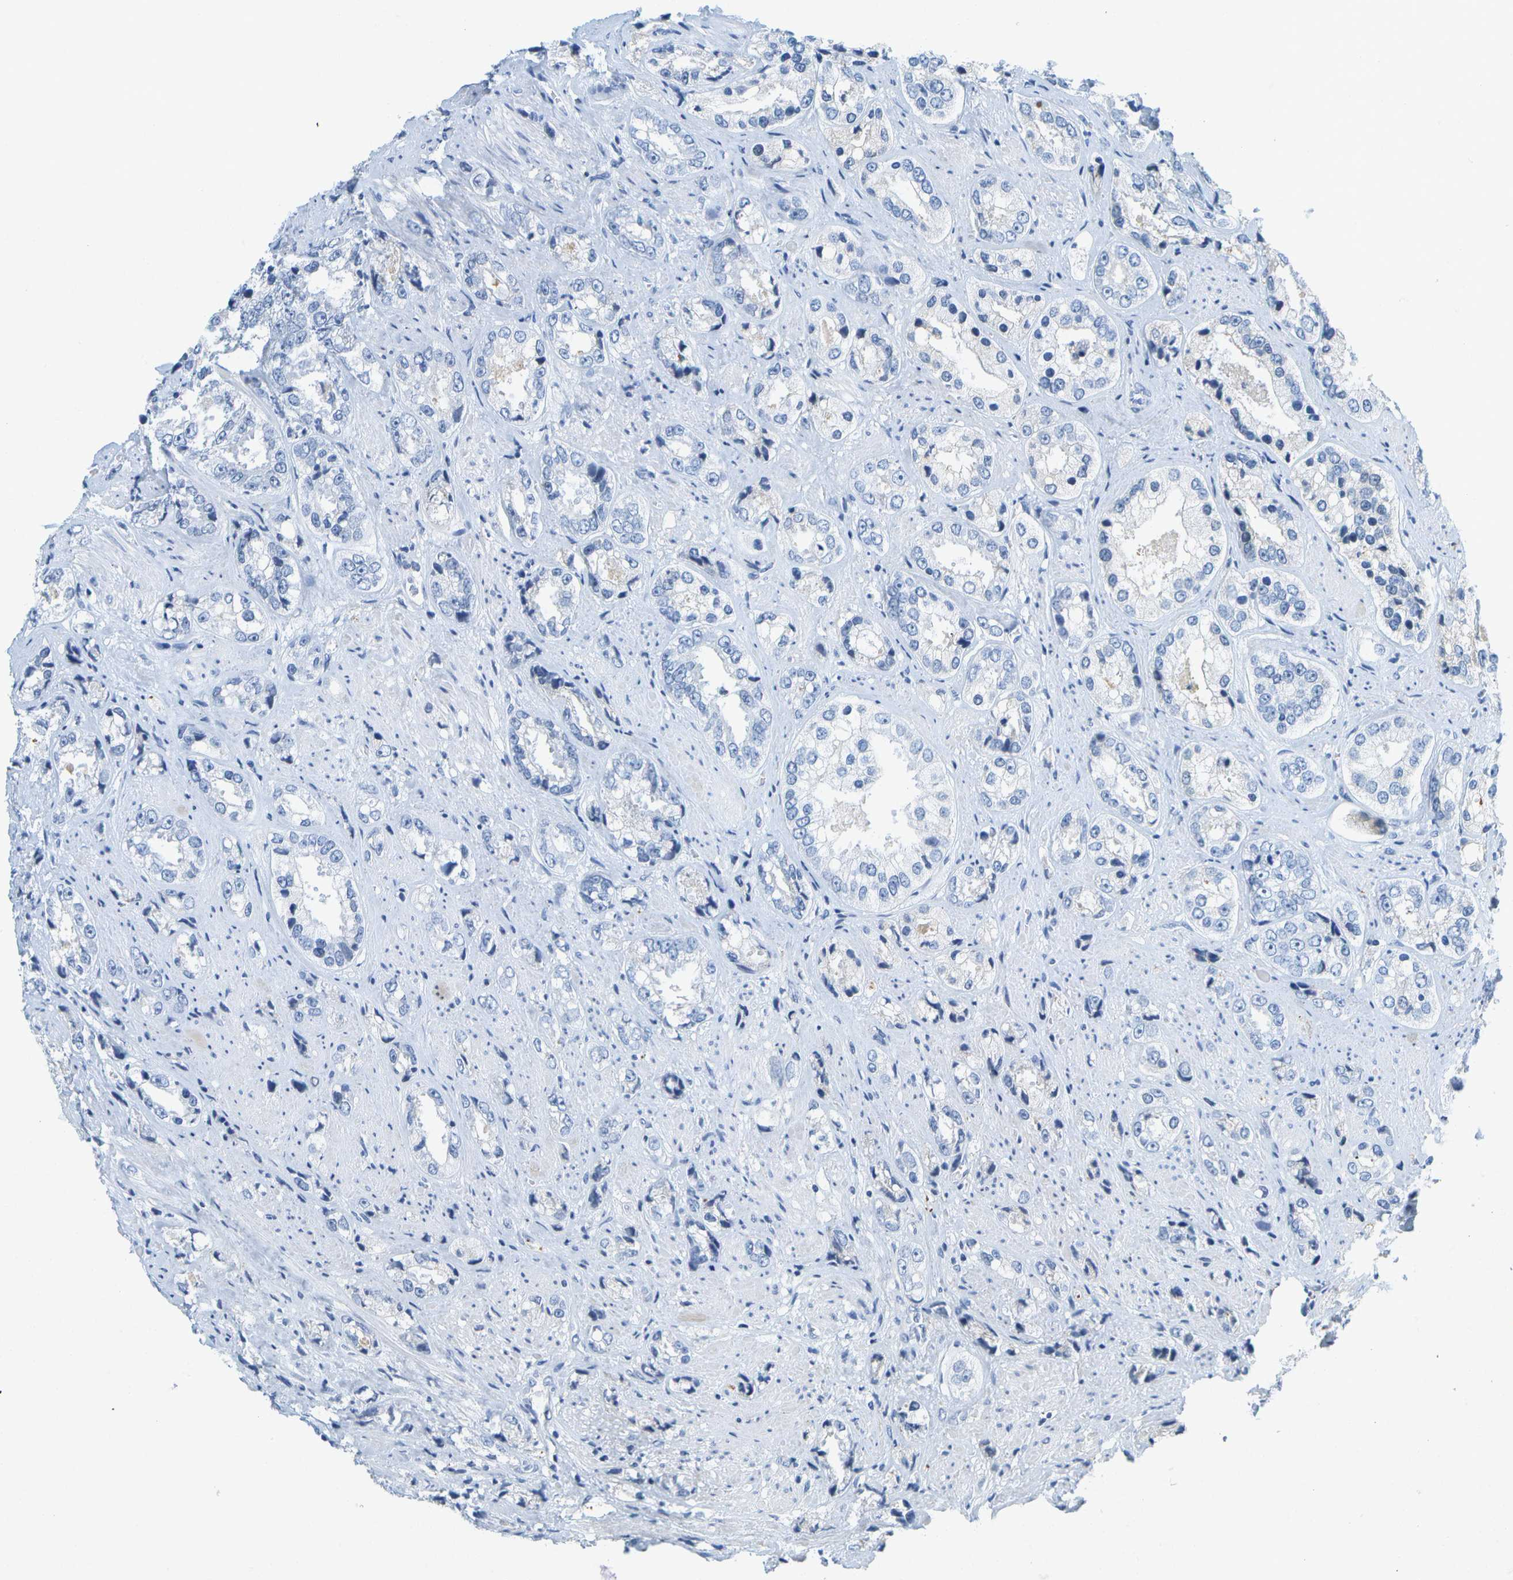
{"staining": {"intensity": "negative", "quantity": "none", "location": "none"}, "tissue": "prostate cancer", "cell_type": "Tumor cells", "image_type": "cancer", "snomed": [{"axis": "morphology", "description": "Adenocarcinoma, High grade"}, {"axis": "topography", "description": "Prostate"}], "caption": "This is an immunohistochemistry photomicrograph of high-grade adenocarcinoma (prostate). There is no expression in tumor cells.", "gene": "SERPINA1", "patient": {"sex": "male", "age": 61}}